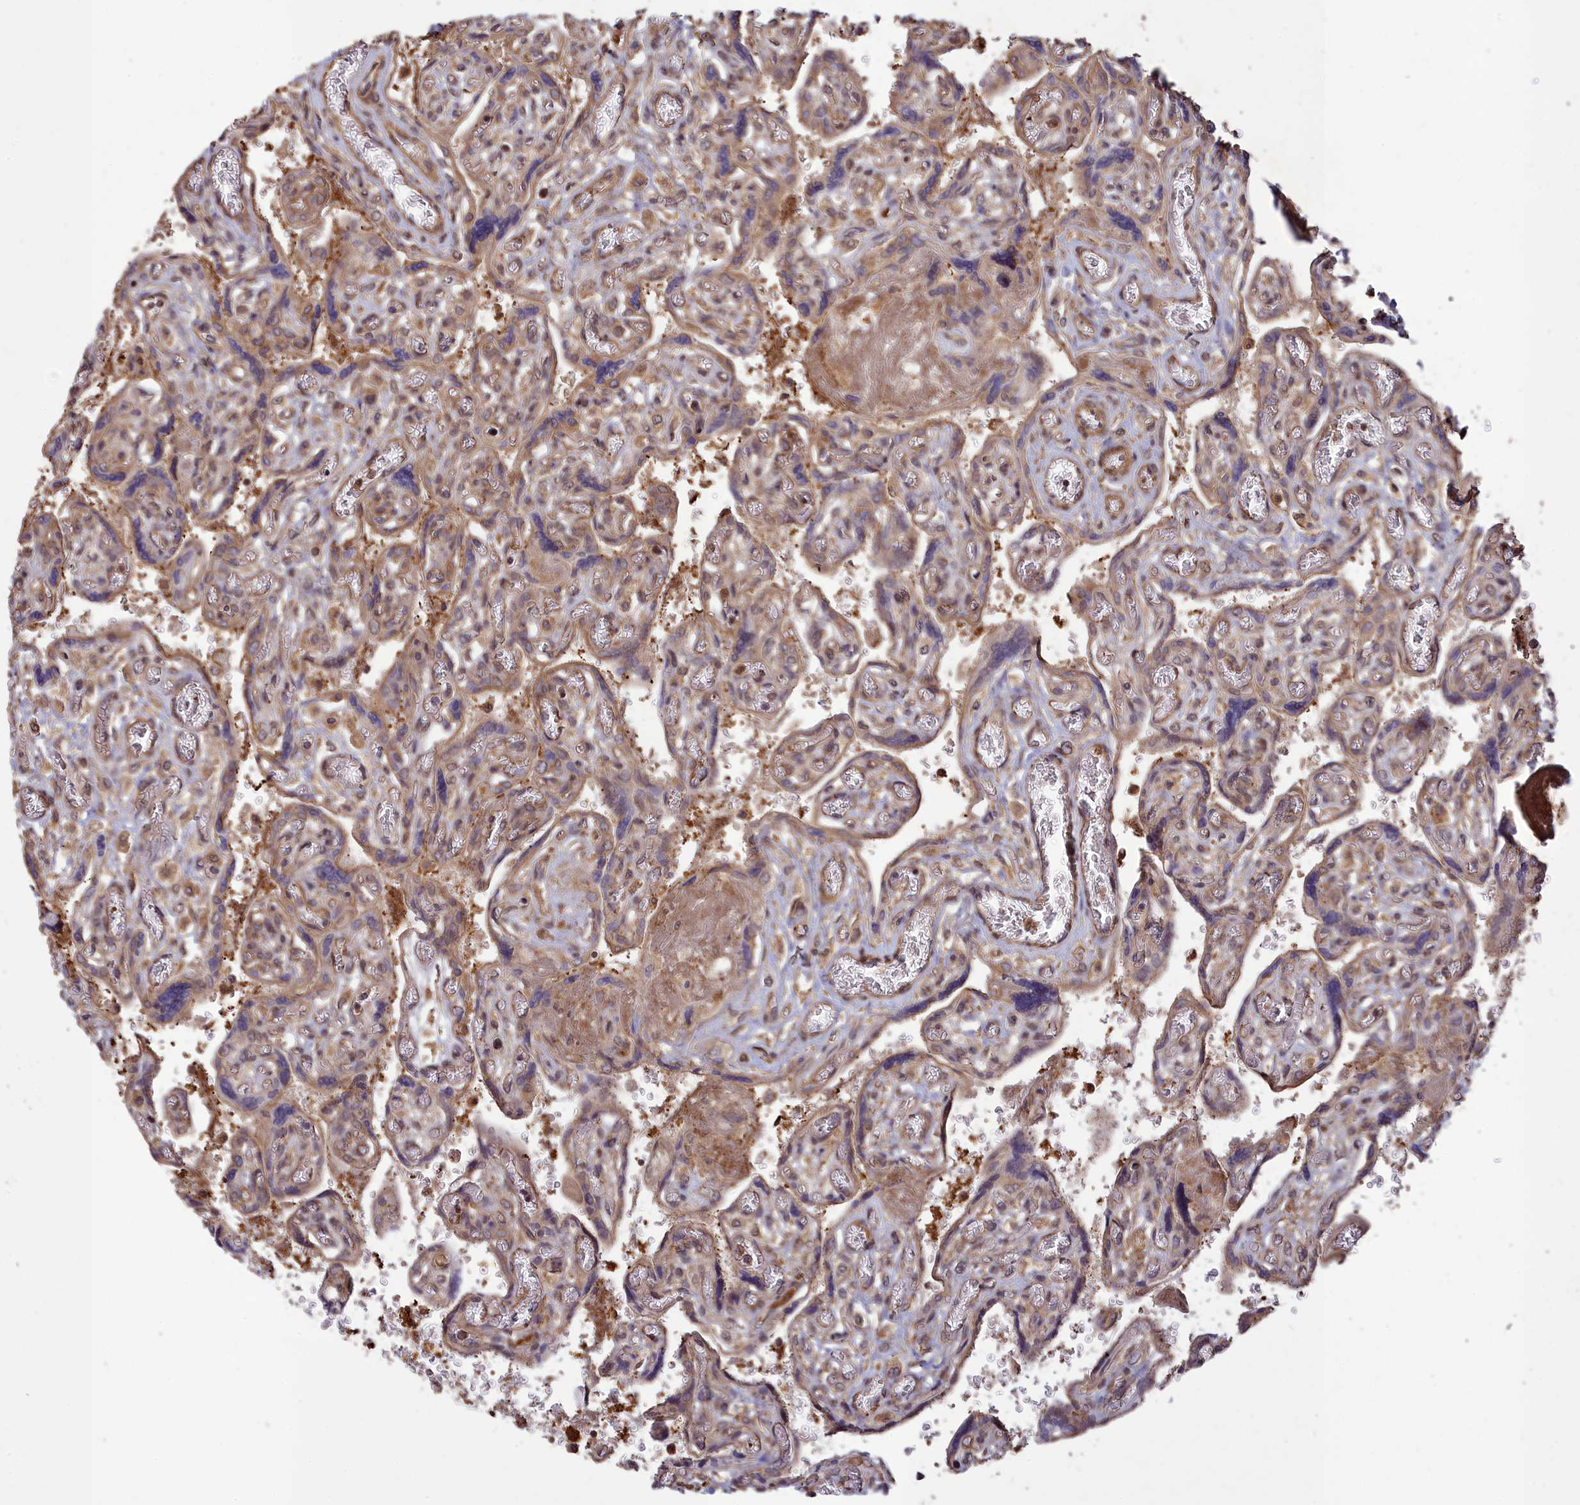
{"staining": {"intensity": "moderate", "quantity": ">75%", "location": "cytoplasmic/membranous"}, "tissue": "placenta", "cell_type": "Decidual cells", "image_type": "normal", "snomed": [{"axis": "morphology", "description": "Normal tissue, NOS"}, {"axis": "topography", "description": "Placenta"}], "caption": "Decidual cells exhibit medium levels of moderate cytoplasmic/membranous expression in approximately >75% of cells in normal human placenta.", "gene": "CCDC174", "patient": {"sex": "female", "age": 39}}